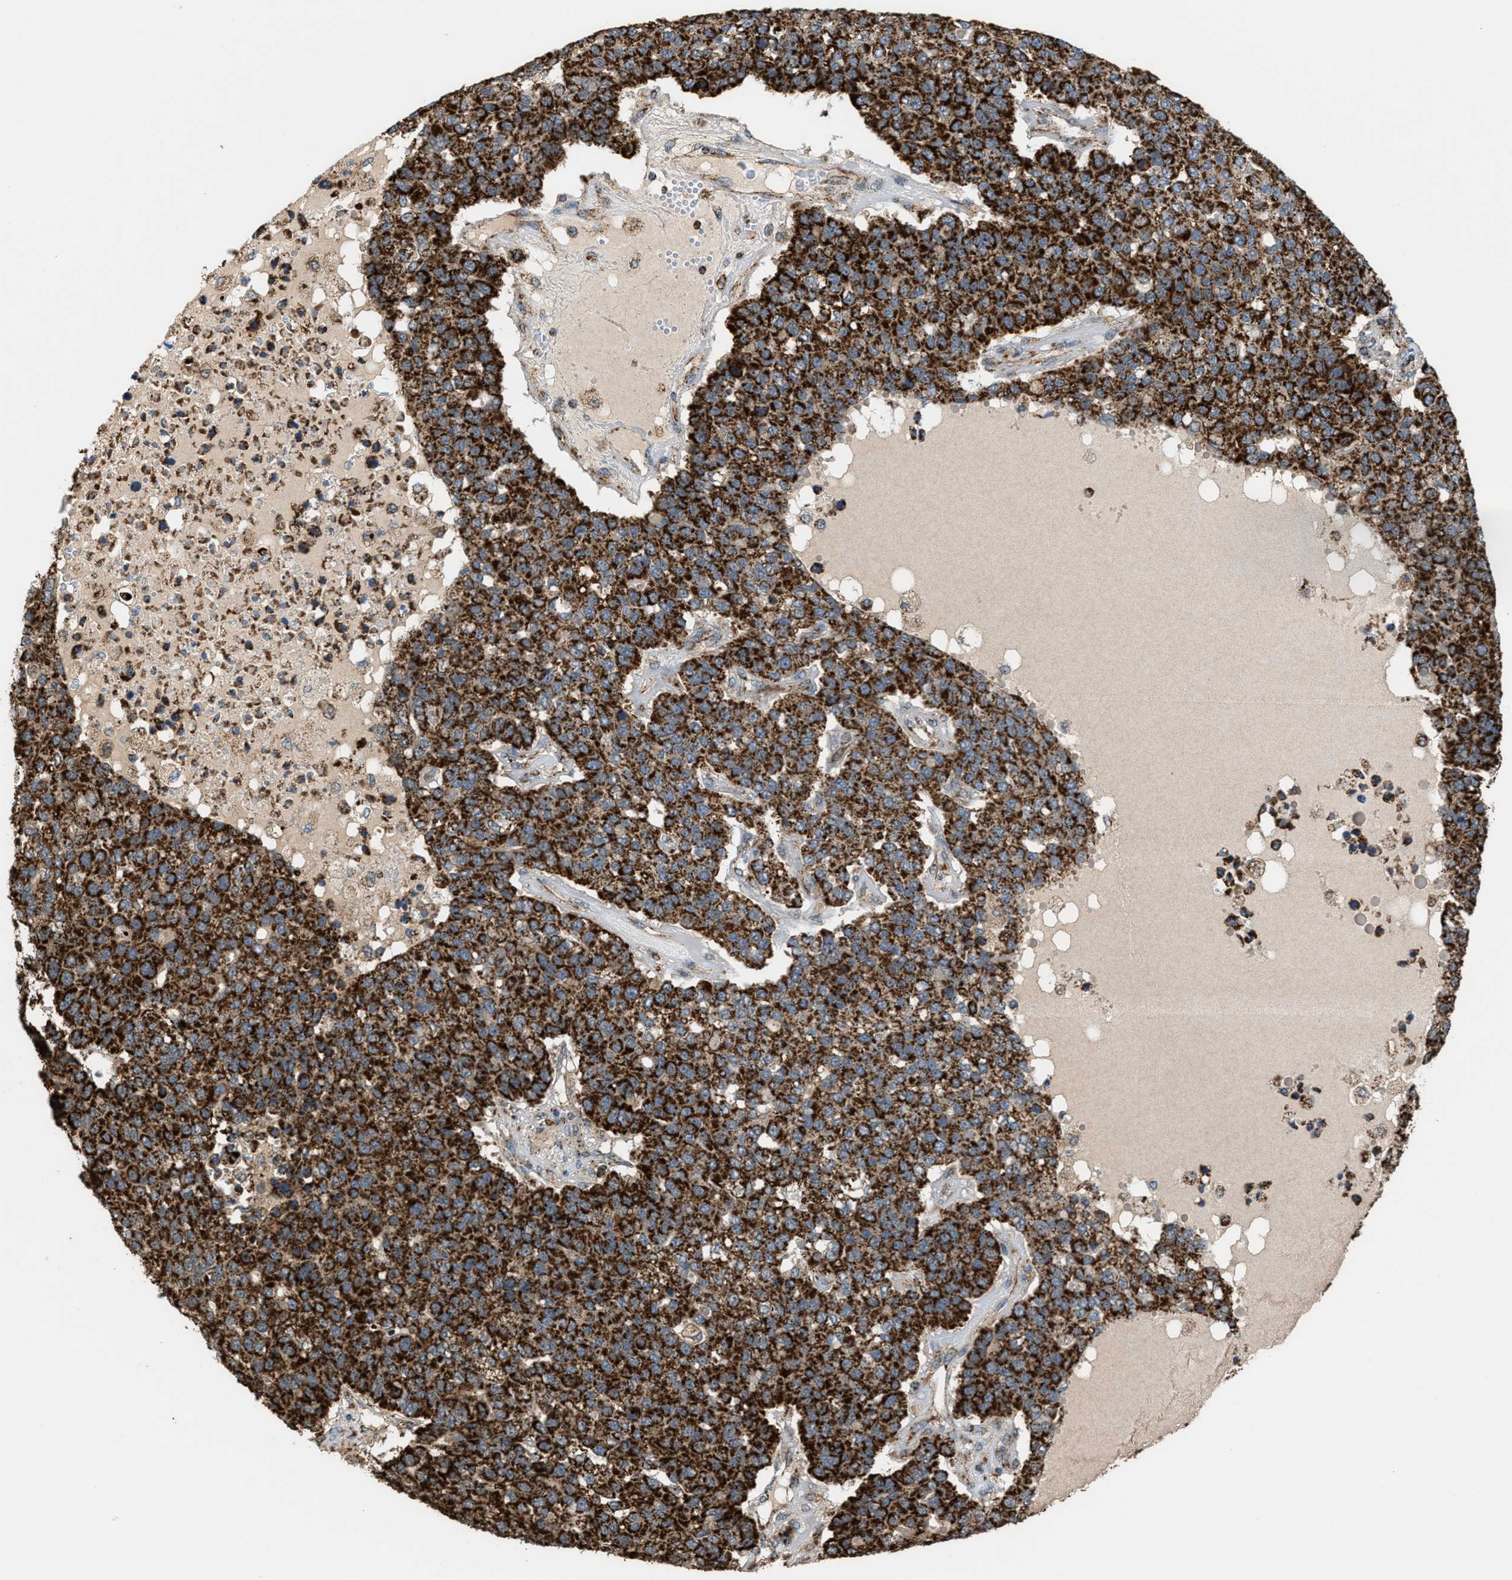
{"staining": {"intensity": "strong", "quantity": ">75%", "location": "cytoplasmic/membranous"}, "tissue": "pancreatic cancer", "cell_type": "Tumor cells", "image_type": "cancer", "snomed": [{"axis": "morphology", "description": "Adenocarcinoma, NOS"}, {"axis": "topography", "description": "Pancreas"}], "caption": "Immunohistochemistry image of neoplastic tissue: pancreatic cancer (adenocarcinoma) stained using immunohistochemistry (IHC) exhibits high levels of strong protein expression localized specifically in the cytoplasmic/membranous of tumor cells, appearing as a cytoplasmic/membranous brown color.", "gene": "SGSM2", "patient": {"sex": "female", "age": 61}}